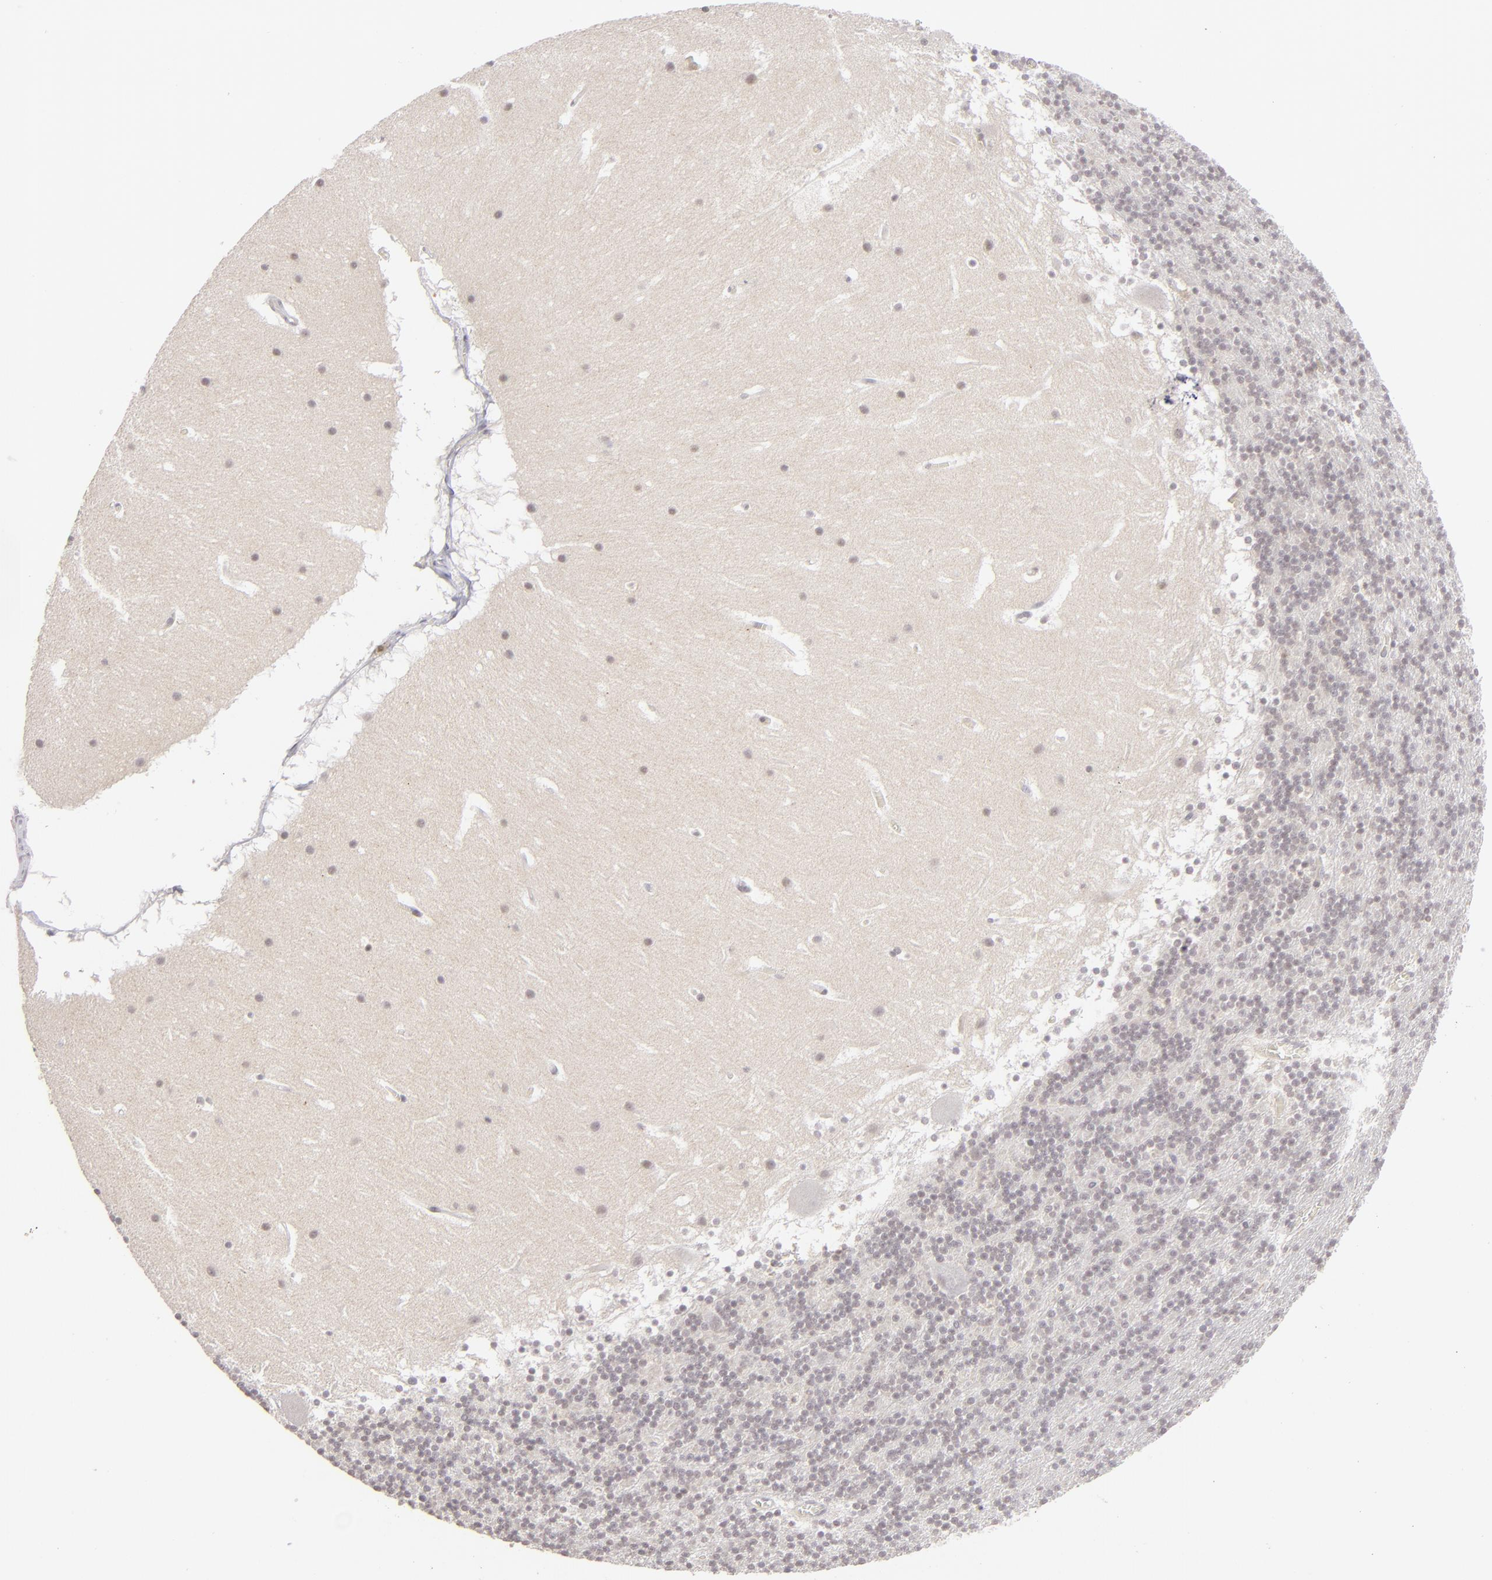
{"staining": {"intensity": "negative", "quantity": "none", "location": "none"}, "tissue": "cerebellum", "cell_type": "Cells in granular layer", "image_type": "normal", "snomed": [{"axis": "morphology", "description": "Normal tissue, NOS"}, {"axis": "topography", "description": "Cerebellum"}], "caption": "Protein analysis of benign cerebellum exhibits no significant expression in cells in granular layer.", "gene": "CLDN2", "patient": {"sex": "male", "age": 45}}